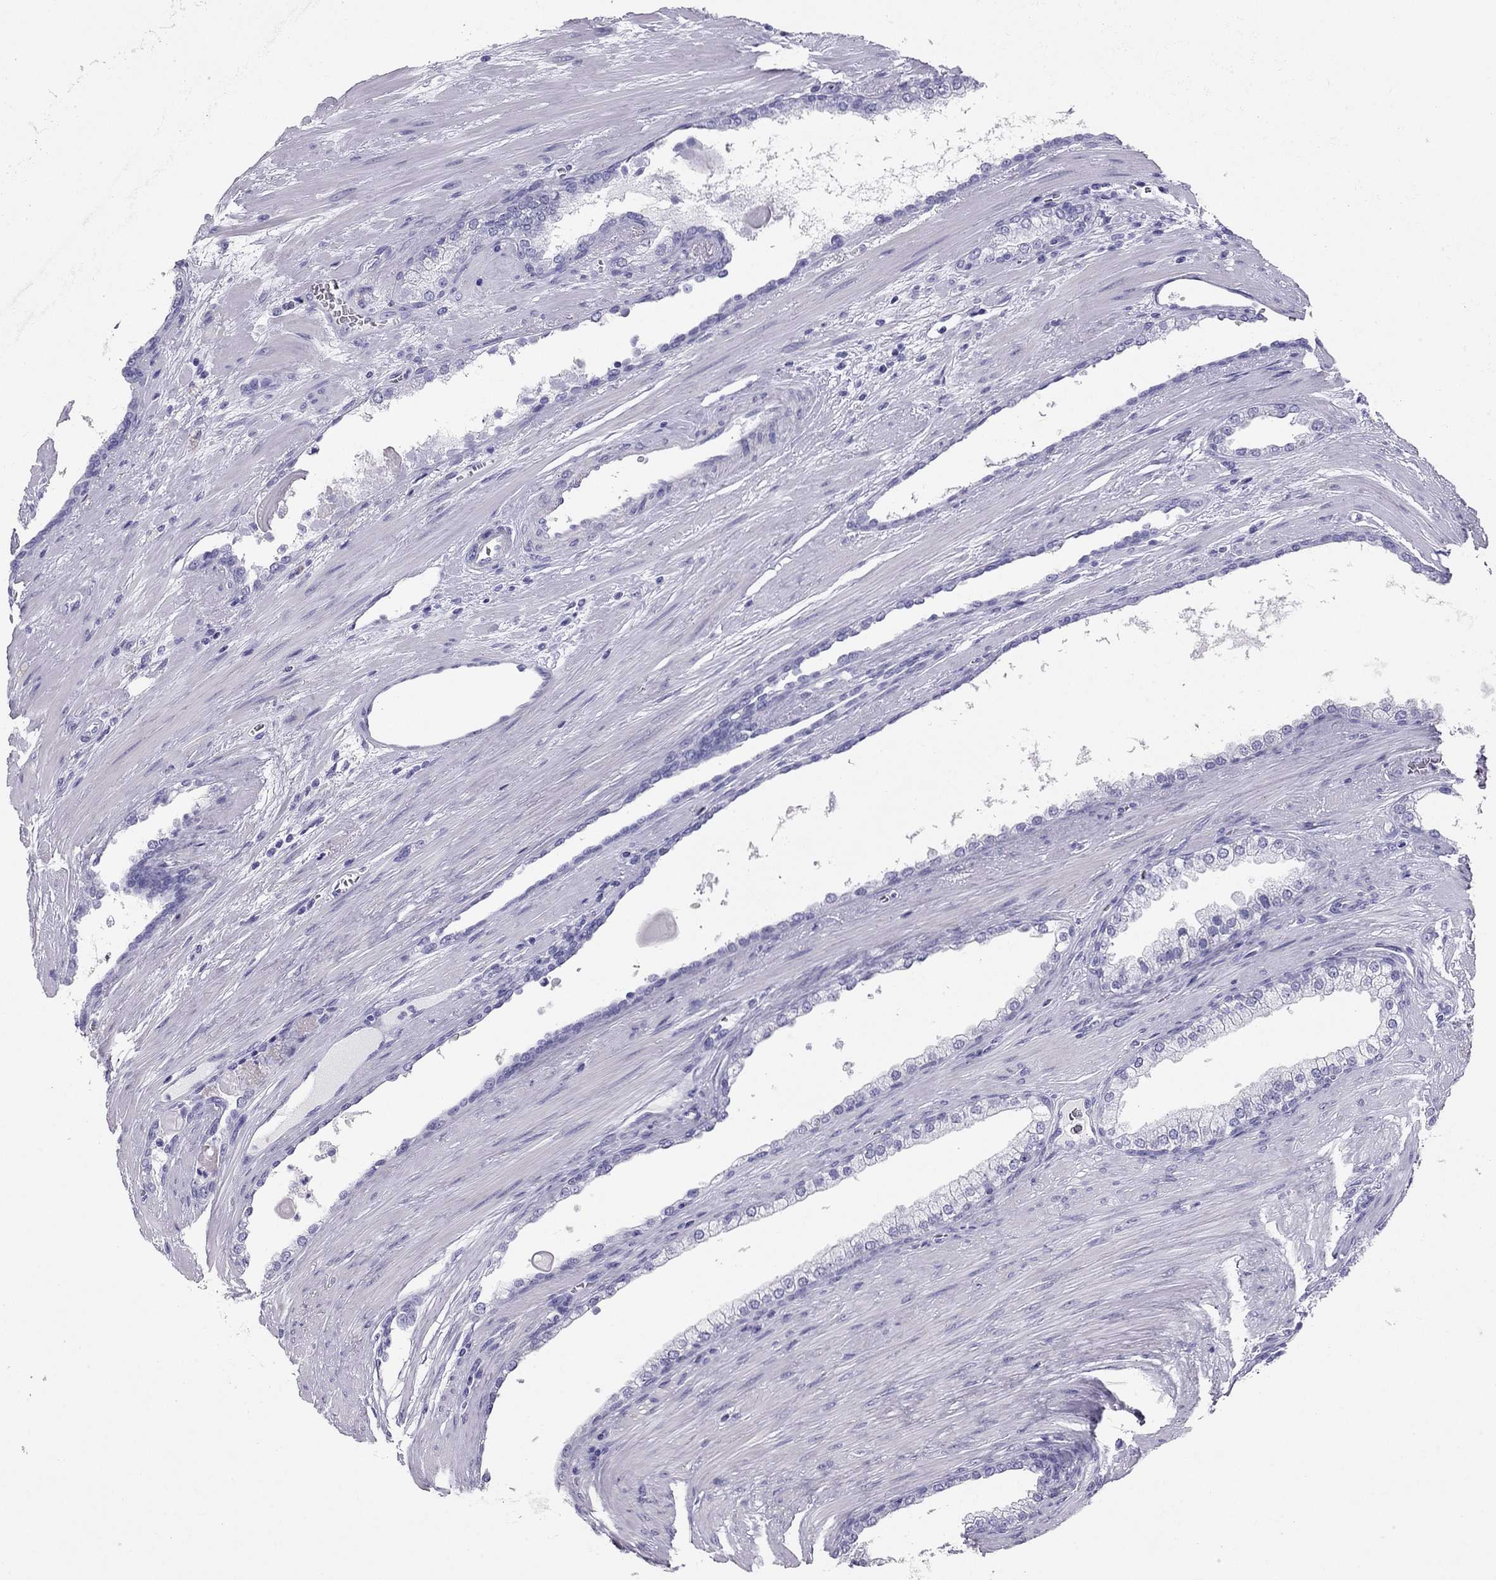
{"staining": {"intensity": "negative", "quantity": "none", "location": "none"}, "tissue": "prostate cancer", "cell_type": "Tumor cells", "image_type": "cancer", "snomed": [{"axis": "morphology", "description": "Adenocarcinoma, NOS"}, {"axis": "topography", "description": "Prostate"}], "caption": "An immunohistochemistry photomicrograph of prostate cancer (adenocarcinoma) is shown. There is no staining in tumor cells of prostate cancer (adenocarcinoma). (Brightfield microscopy of DAB (3,3'-diaminobenzidine) immunohistochemistry at high magnification).", "gene": "PDE6A", "patient": {"sex": "male", "age": 67}}